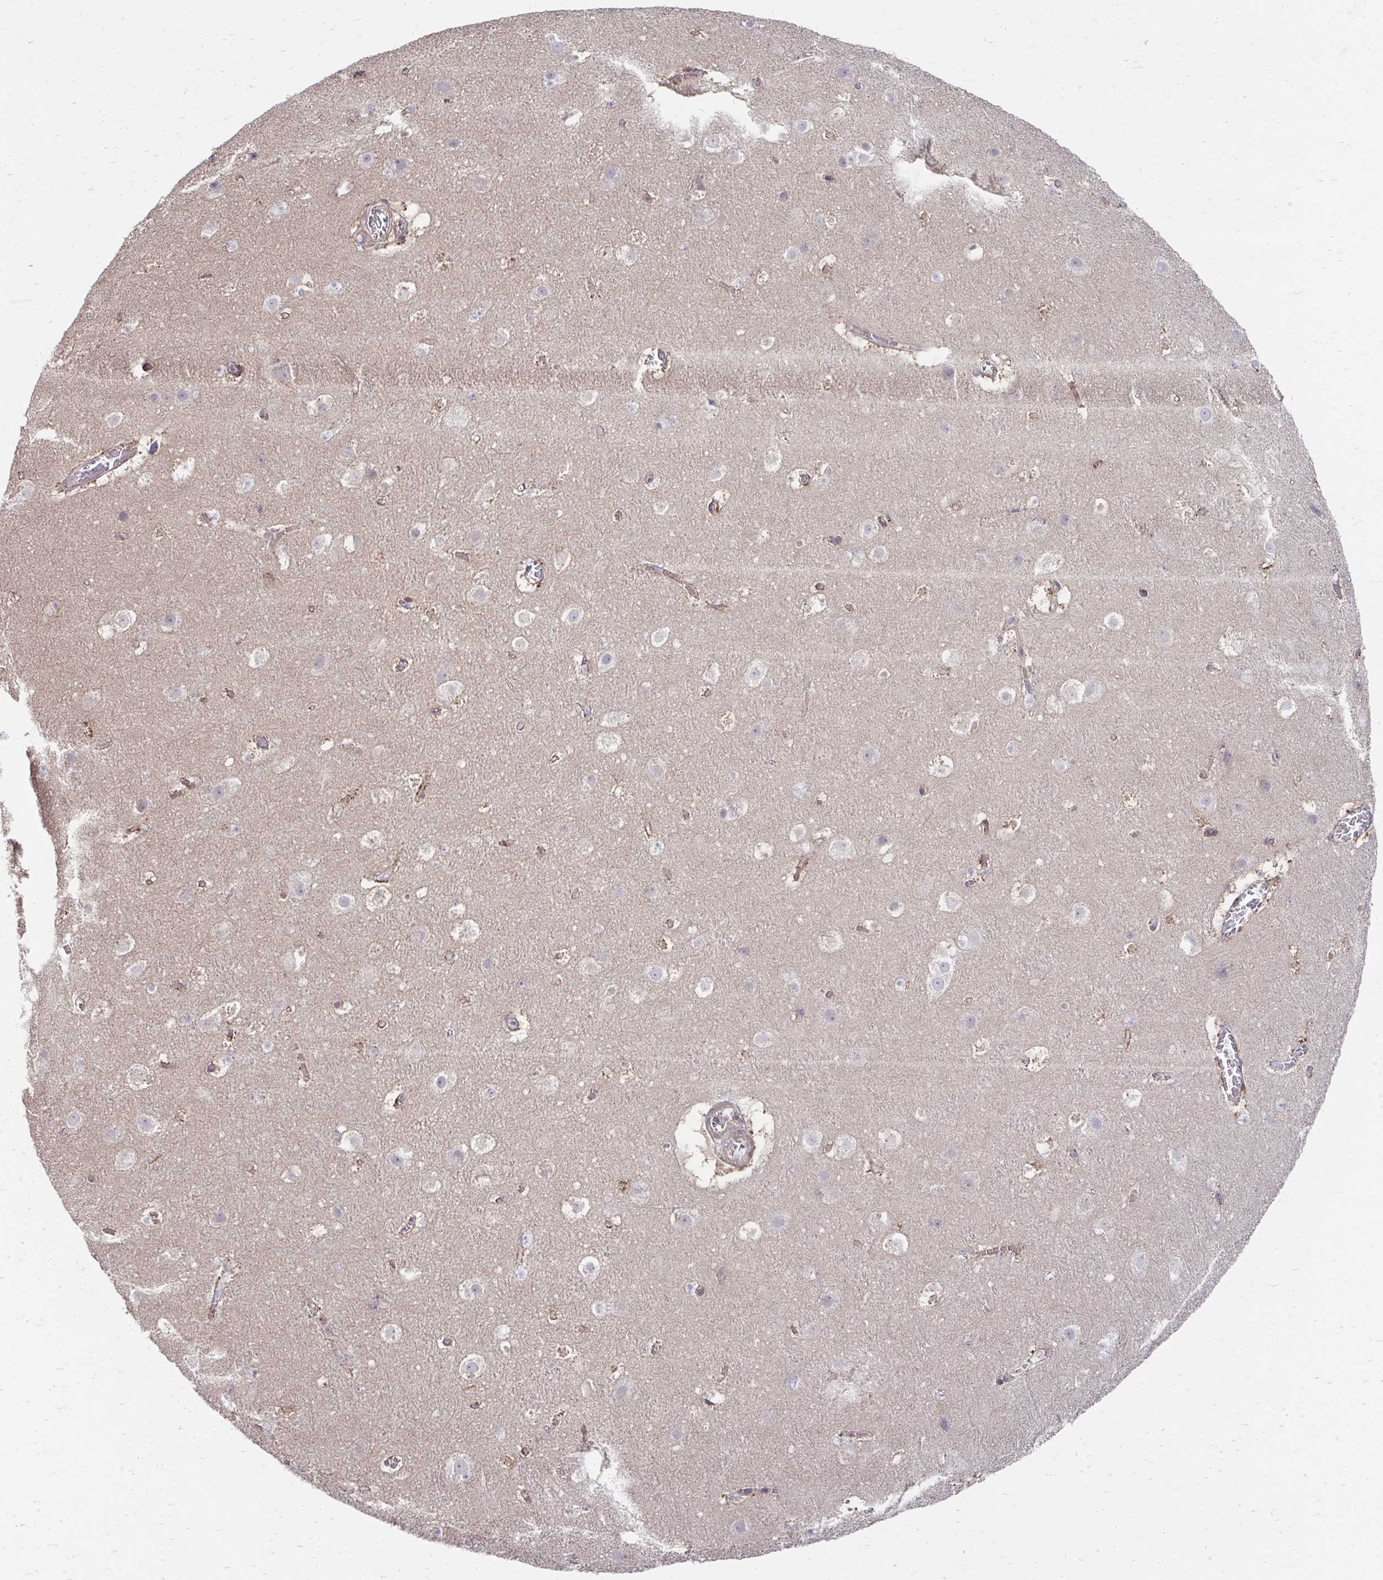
{"staining": {"intensity": "moderate", "quantity": ">75%", "location": "cytoplasmic/membranous"}, "tissue": "cerebral cortex", "cell_type": "Endothelial cells", "image_type": "normal", "snomed": [{"axis": "morphology", "description": "Normal tissue, NOS"}, {"axis": "topography", "description": "Cerebral cortex"}], "caption": "A brown stain shows moderate cytoplasmic/membranous positivity of a protein in endothelial cells of unremarkable cerebral cortex.", "gene": "ITPR2", "patient": {"sex": "female", "age": 42}}